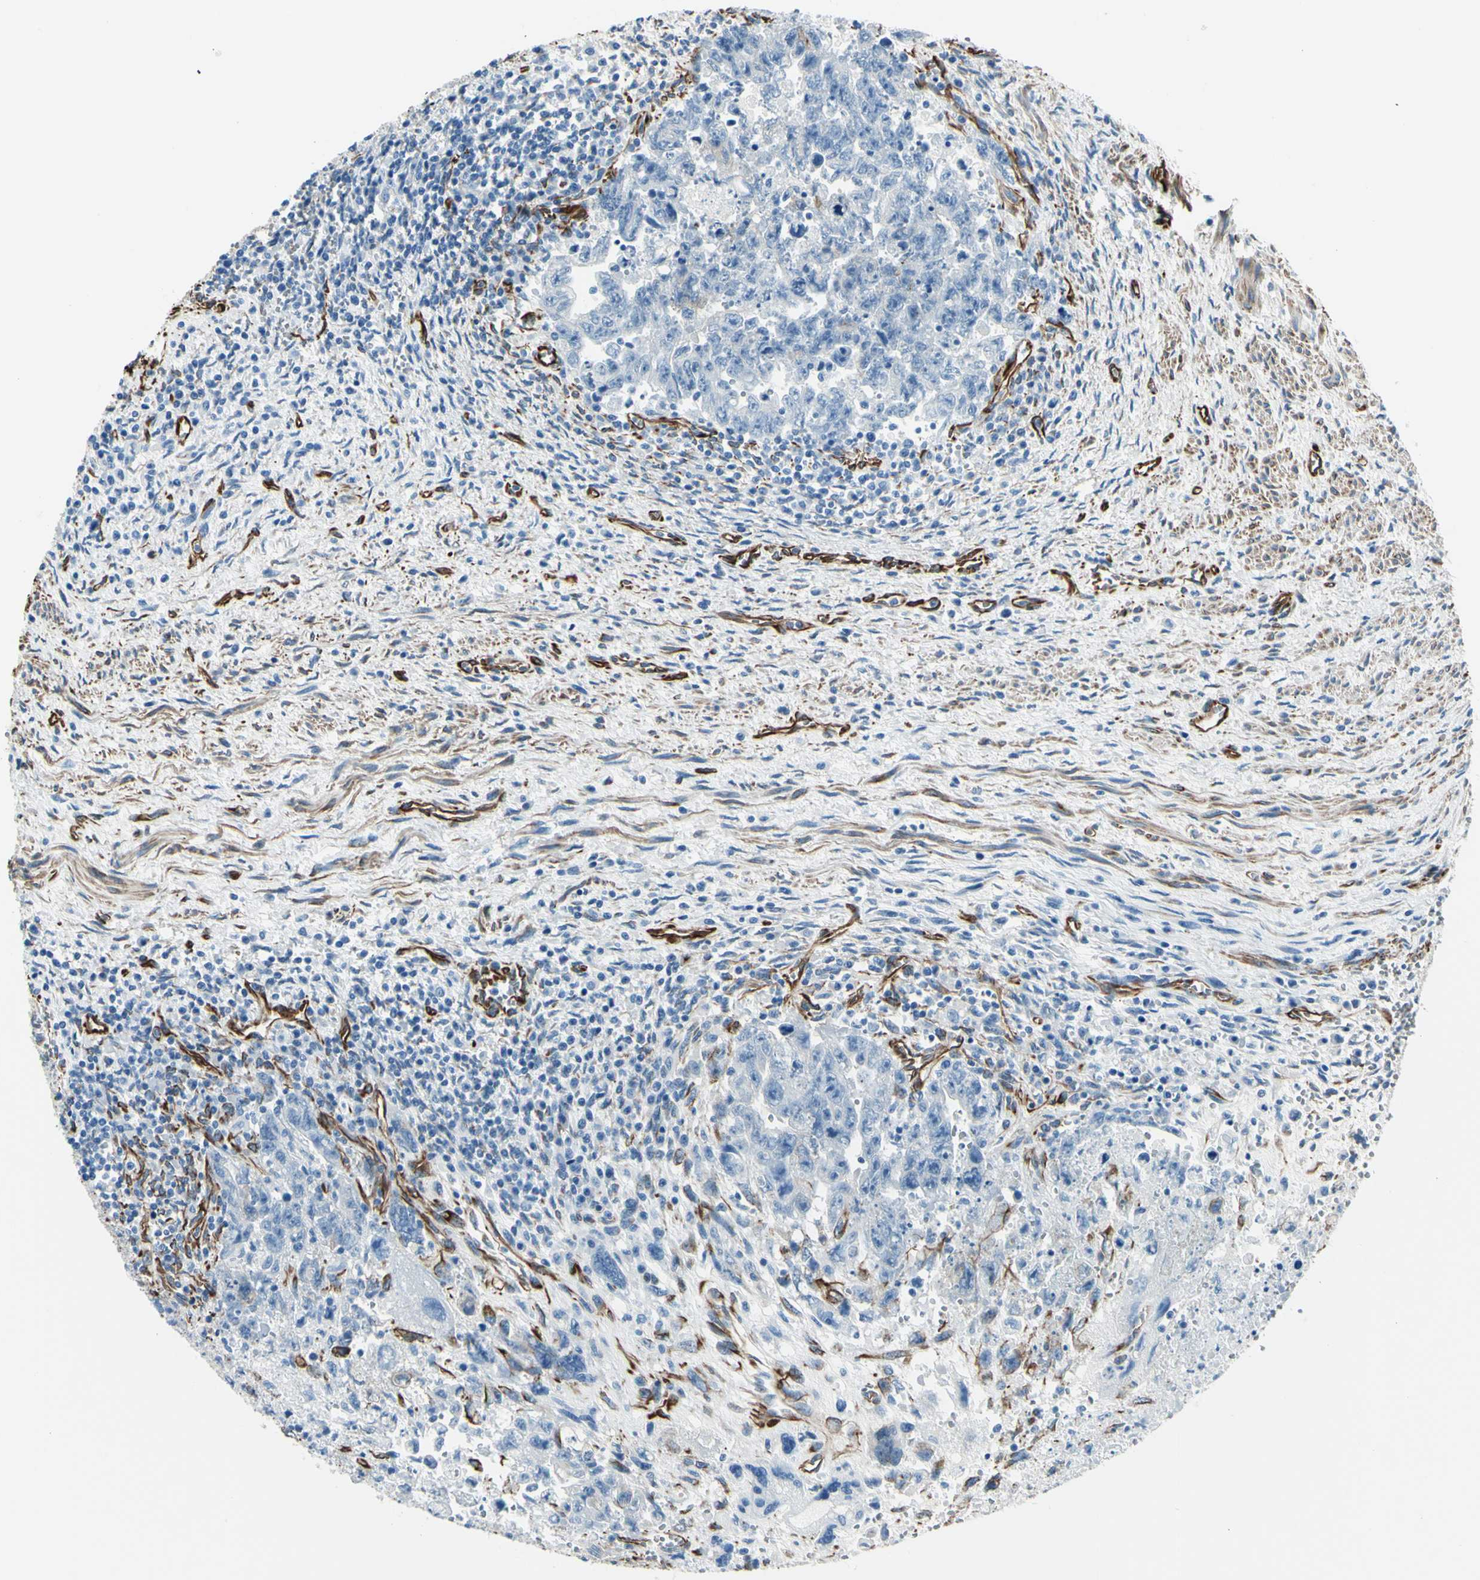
{"staining": {"intensity": "negative", "quantity": "none", "location": "none"}, "tissue": "testis cancer", "cell_type": "Tumor cells", "image_type": "cancer", "snomed": [{"axis": "morphology", "description": "Carcinoma, Embryonal, NOS"}, {"axis": "topography", "description": "Testis"}], "caption": "Immunohistochemical staining of embryonal carcinoma (testis) reveals no significant positivity in tumor cells. Brightfield microscopy of immunohistochemistry stained with DAB (3,3'-diaminobenzidine) (brown) and hematoxylin (blue), captured at high magnification.", "gene": "PTH2R", "patient": {"sex": "male", "age": 28}}